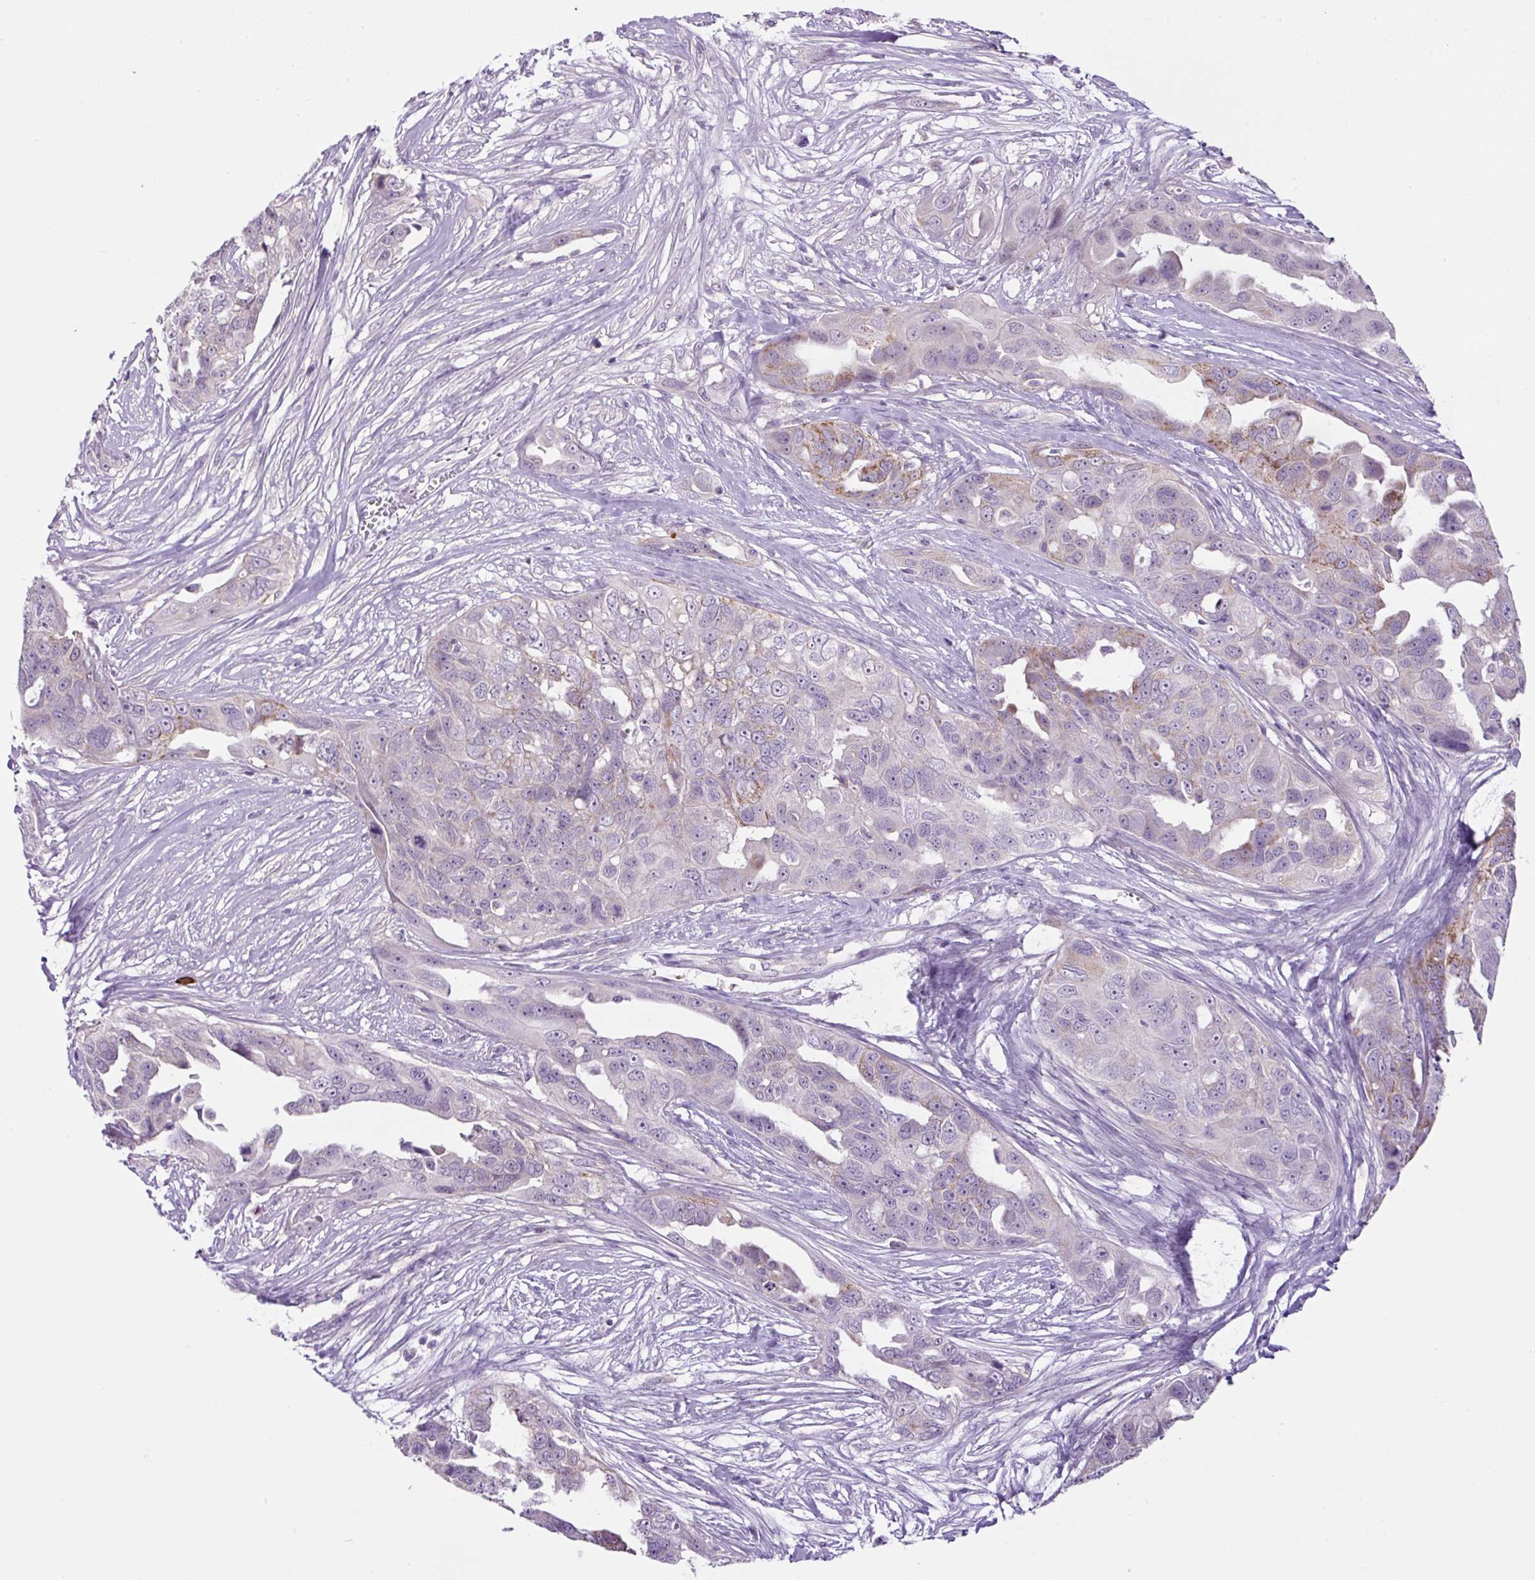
{"staining": {"intensity": "moderate", "quantity": "<25%", "location": "cytoplasmic/membranous"}, "tissue": "ovarian cancer", "cell_type": "Tumor cells", "image_type": "cancer", "snomed": [{"axis": "morphology", "description": "Carcinoma, endometroid"}, {"axis": "topography", "description": "Ovary"}], "caption": "Ovarian cancer was stained to show a protein in brown. There is low levels of moderate cytoplasmic/membranous expression in about <25% of tumor cells.", "gene": "OGDHL", "patient": {"sex": "female", "age": 70}}